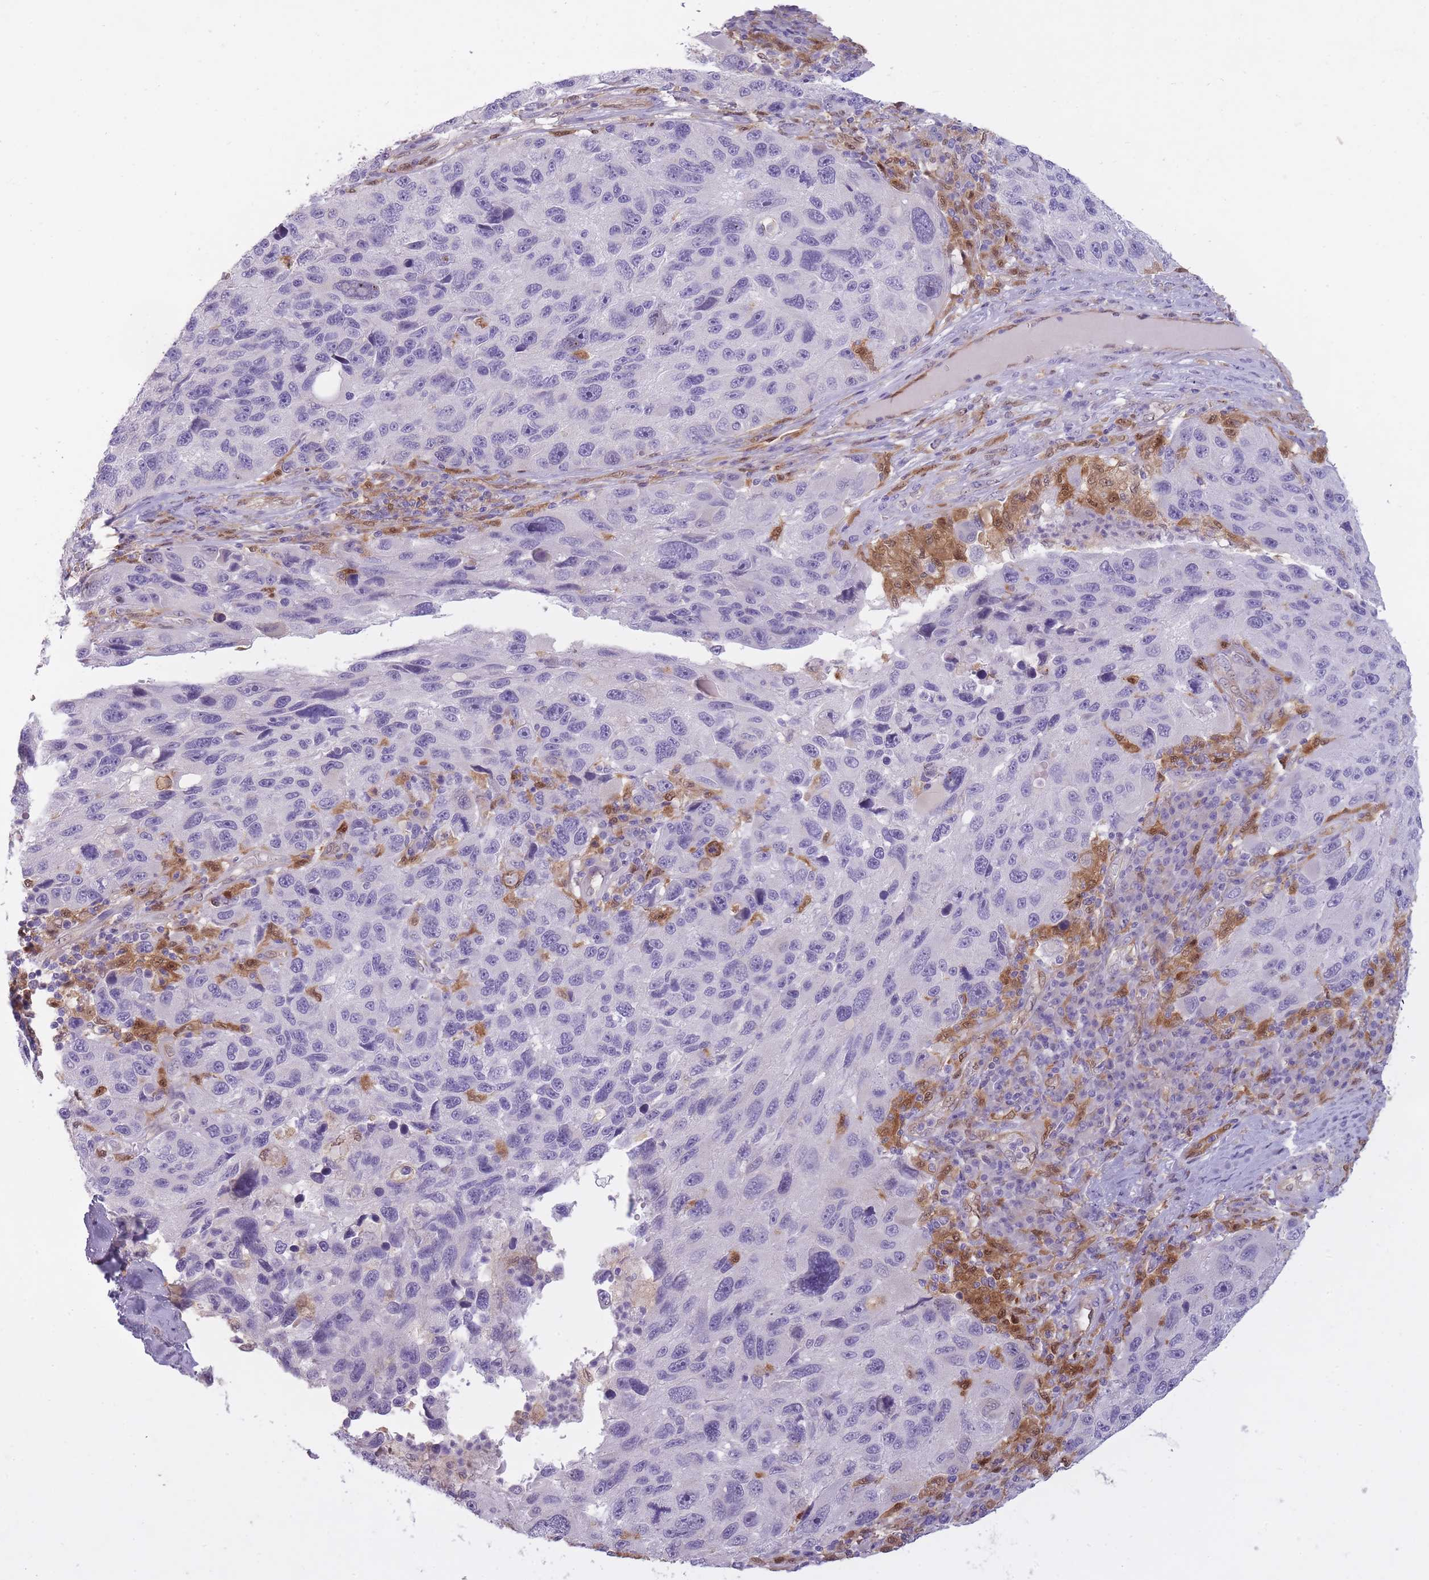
{"staining": {"intensity": "negative", "quantity": "none", "location": "none"}, "tissue": "melanoma", "cell_type": "Tumor cells", "image_type": "cancer", "snomed": [{"axis": "morphology", "description": "Malignant melanoma, NOS"}, {"axis": "topography", "description": "Skin"}], "caption": "The micrograph reveals no significant expression in tumor cells of melanoma.", "gene": "LGALS9", "patient": {"sex": "male", "age": 53}}